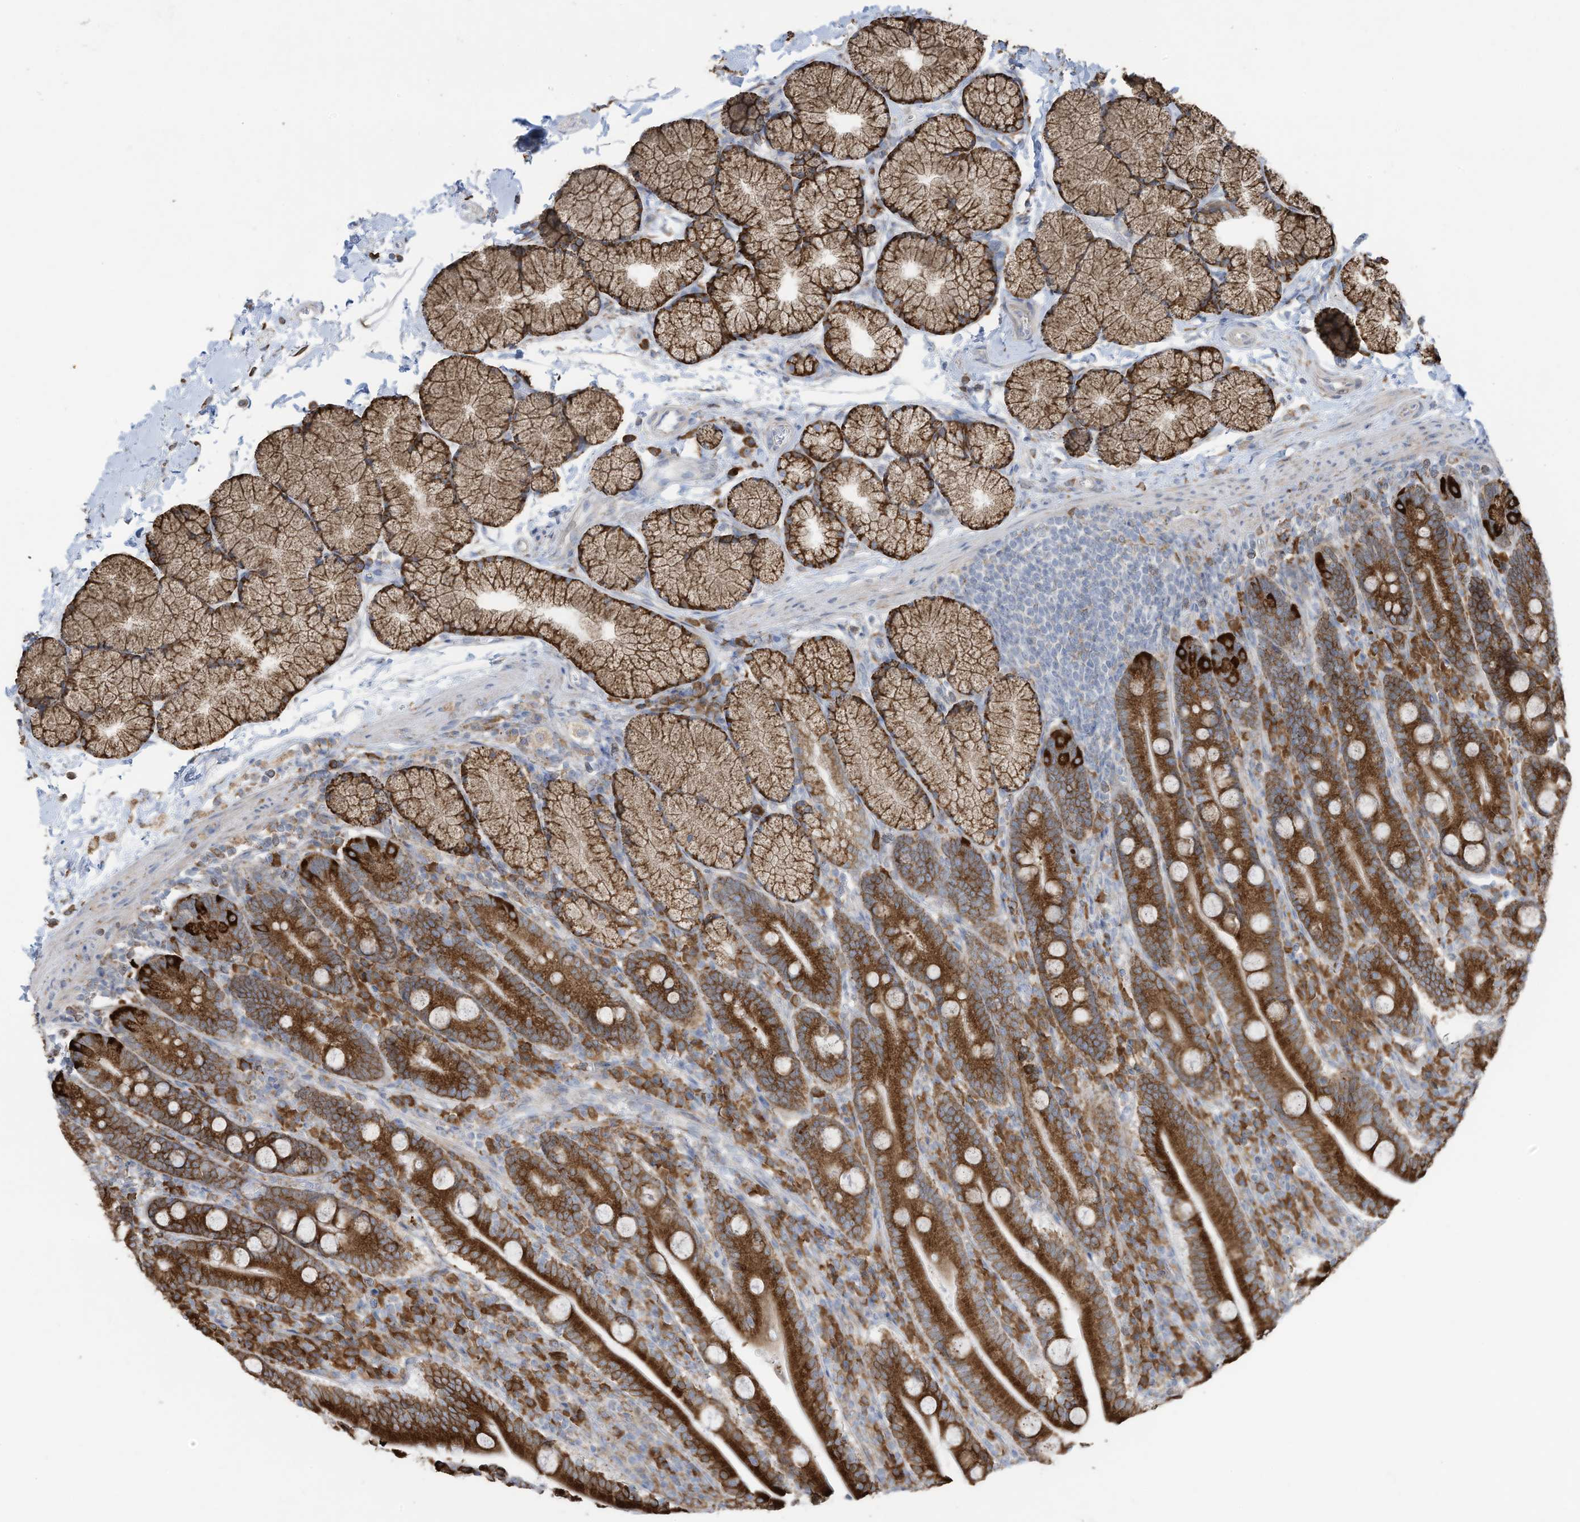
{"staining": {"intensity": "strong", "quantity": ">75%", "location": "cytoplasmic/membranous"}, "tissue": "duodenum", "cell_type": "Glandular cells", "image_type": "normal", "snomed": [{"axis": "morphology", "description": "Normal tissue, NOS"}, {"axis": "topography", "description": "Duodenum"}], "caption": "Protein expression analysis of normal duodenum reveals strong cytoplasmic/membranous expression in about >75% of glandular cells.", "gene": "ZNF354C", "patient": {"sex": "male", "age": 35}}